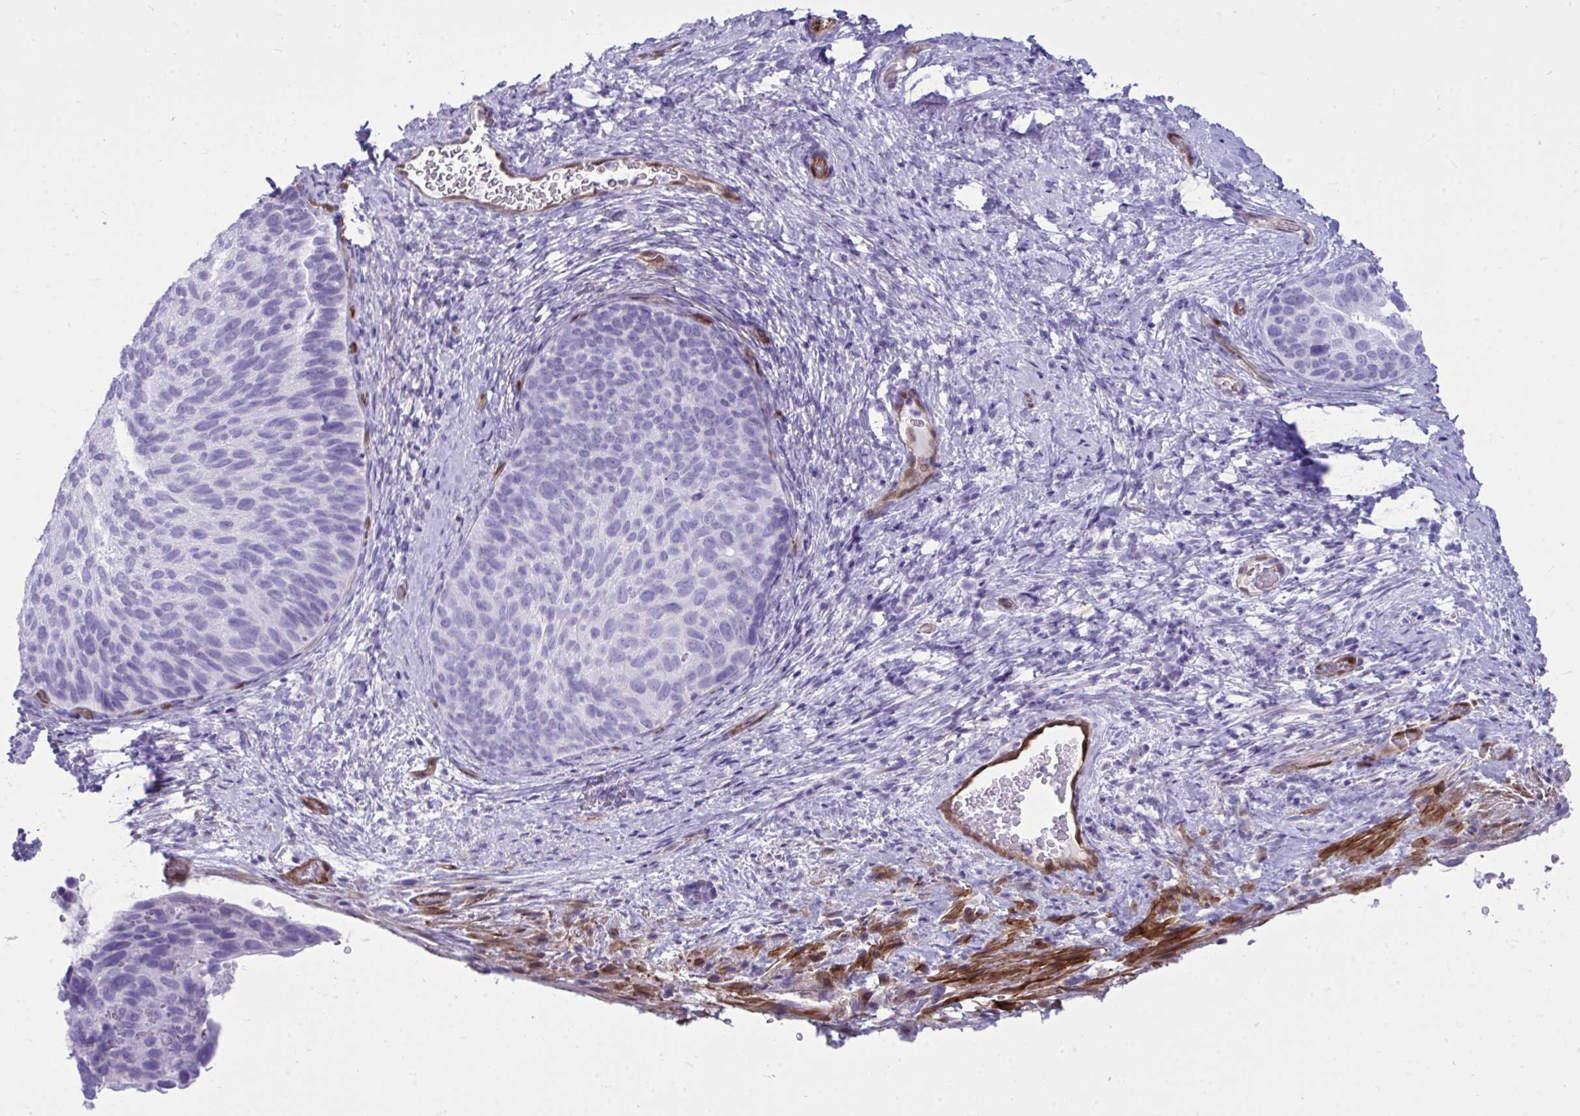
{"staining": {"intensity": "negative", "quantity": "none", "location": "none"}, "tissue": "cervical cancer", "cell_type": "Tumor cells", "image_type": "cancer", "snomed": [{"axis": "morphology", "description": "Squamous cell carcinoma, NOS"}, {"axis": "topography", "description": "Cervix"}], "caption": "Human squamous cell carcinoma (cervical) stained for a protein using immunohistochemistry displays no staining in tumor cells.", "gene": "LIMS2", "patient": {"sex": "female", "age": 80}}